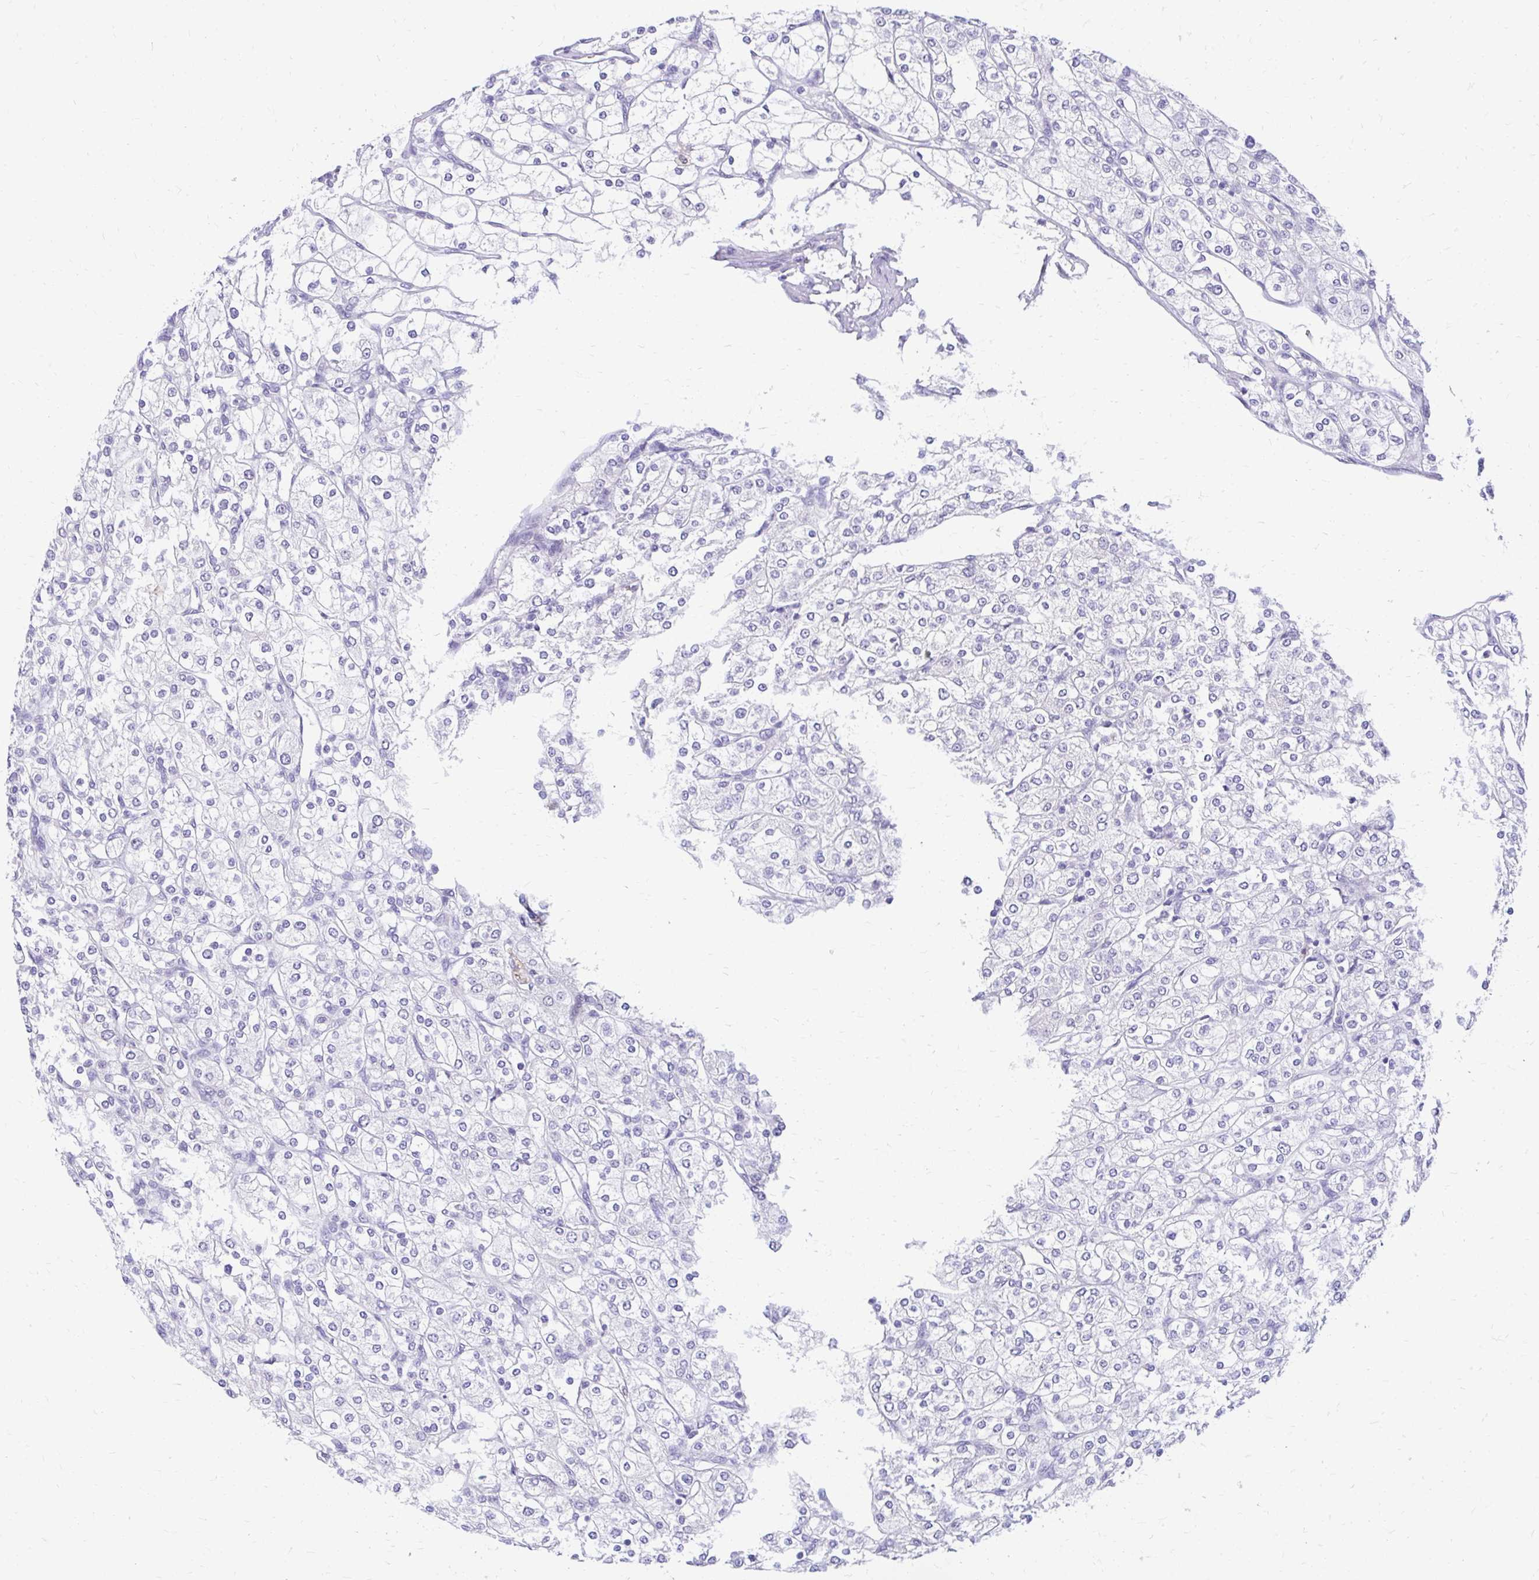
{"staining": {"intensity": "negative", "quantity": "none", "location": "none"}, "tissue": "renal cancer", "cell_type": "Tumor cells", "image_type": "cancer", "snomed": [{"axis": "morphology", "description": "Adenocarcinoma, NOS"}, {"axis": "topography", "description": "Kidney"}], "caption": "An immunohistochemistry (IHC) image of adenocarcinoma (renal) is shown. There is no staining in tumor cells of adenocarcinoma (renal).", "gene": "GLB1L2", "patient": {"sex": "male", "age": 80}}